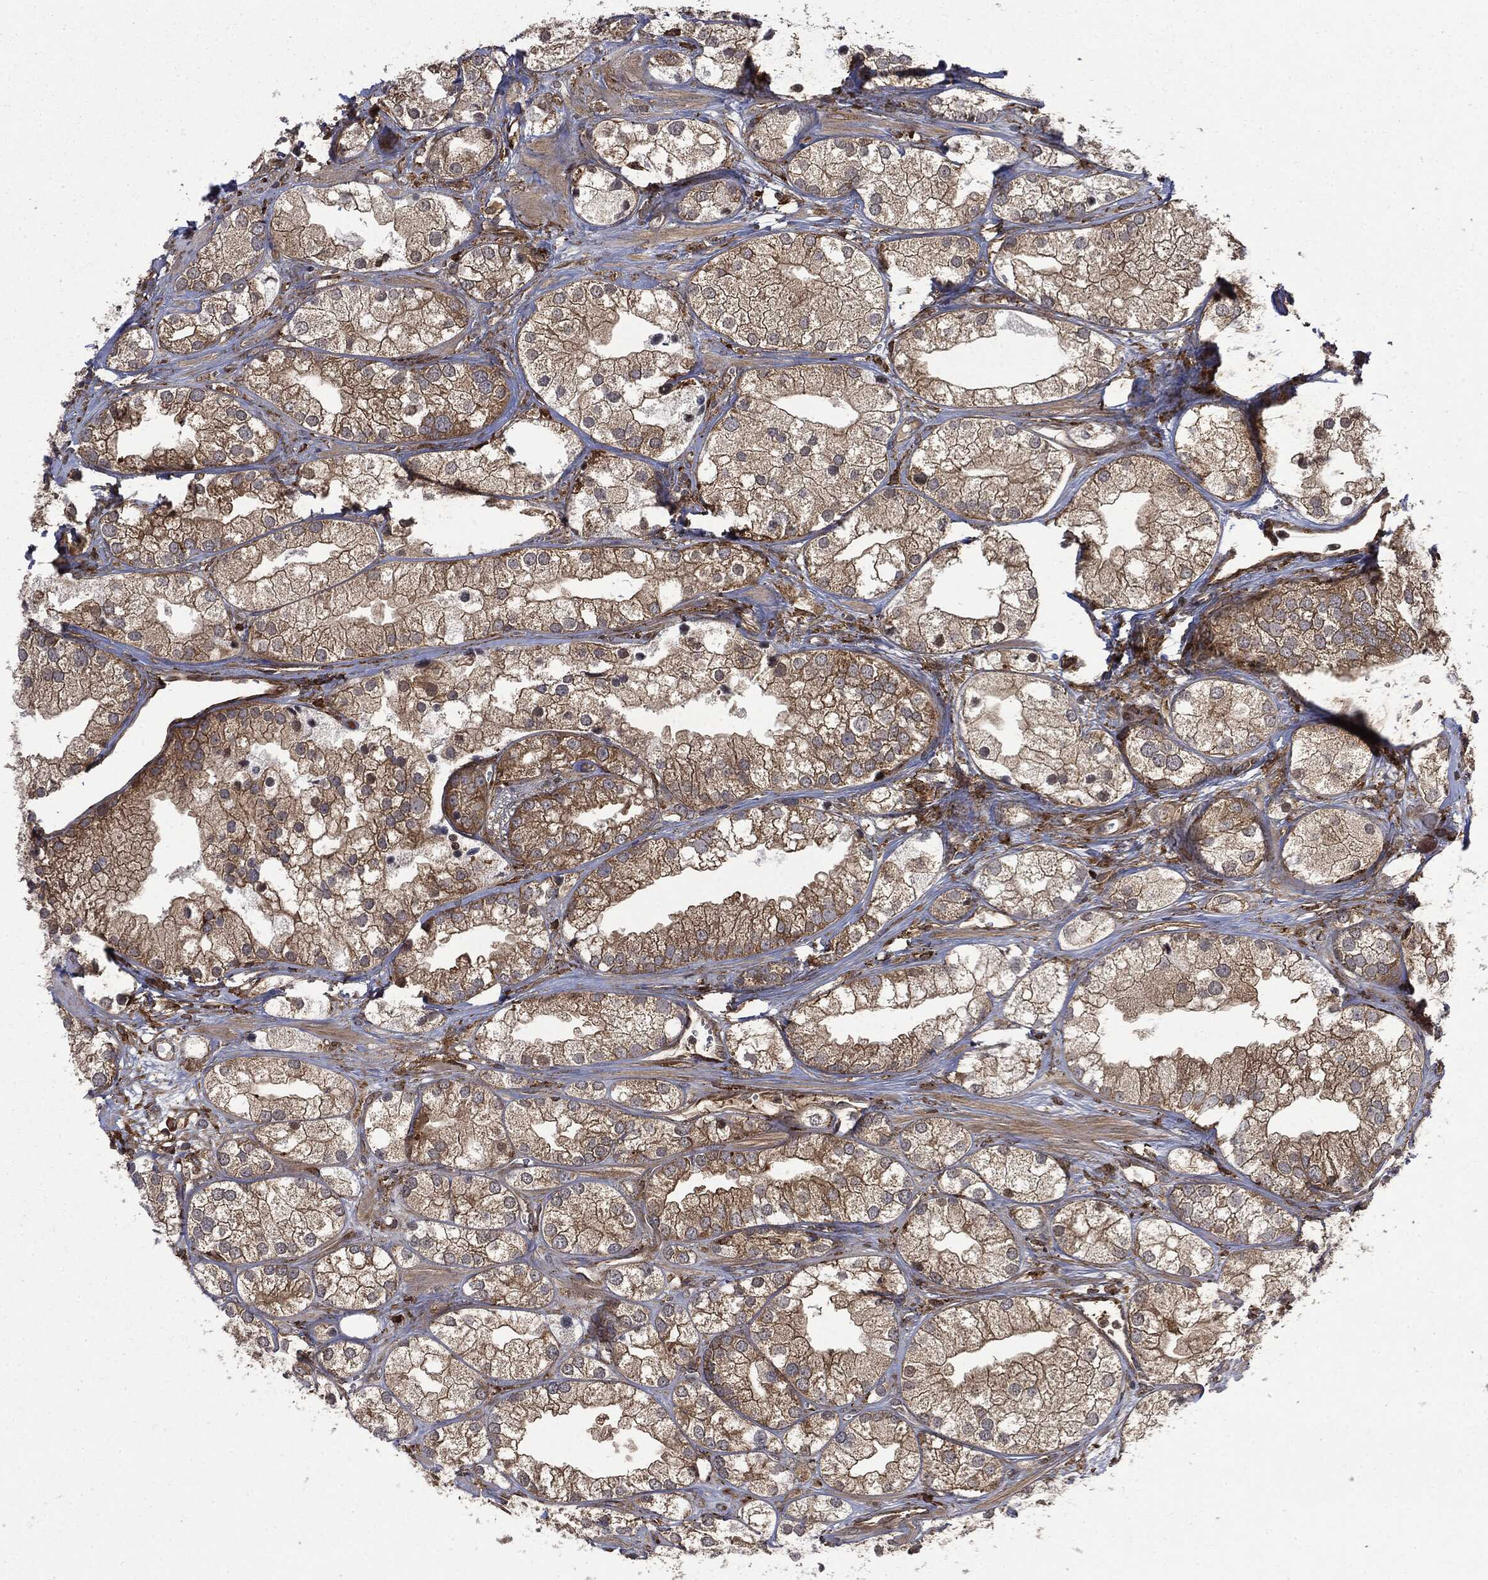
{"staining": {"intensity": "moderate", "quantity": "25%-75%", "location": "cytoplasmic/membranous"}, "tissue": "prostate cancer", "cell_type": "Tumor cells", "image_type": "cancer", "snomed": [{"axis": "morphology", "description": "Adenocarcinoma, NOS"}, {"axis": "topography", "description": "Prostate and seminal vesicle, NOS"}, {"axis": "topography", "description": "Prostate"}], "caption": "This is a histology image of immunohistochemistry staining of adenocarcinoma (prostate), which shows moderate positivity in the cytoplasmic/membranous of tumor cells.", "gene": "SNX5", "patient": {"sex": "male", "age": 79}}